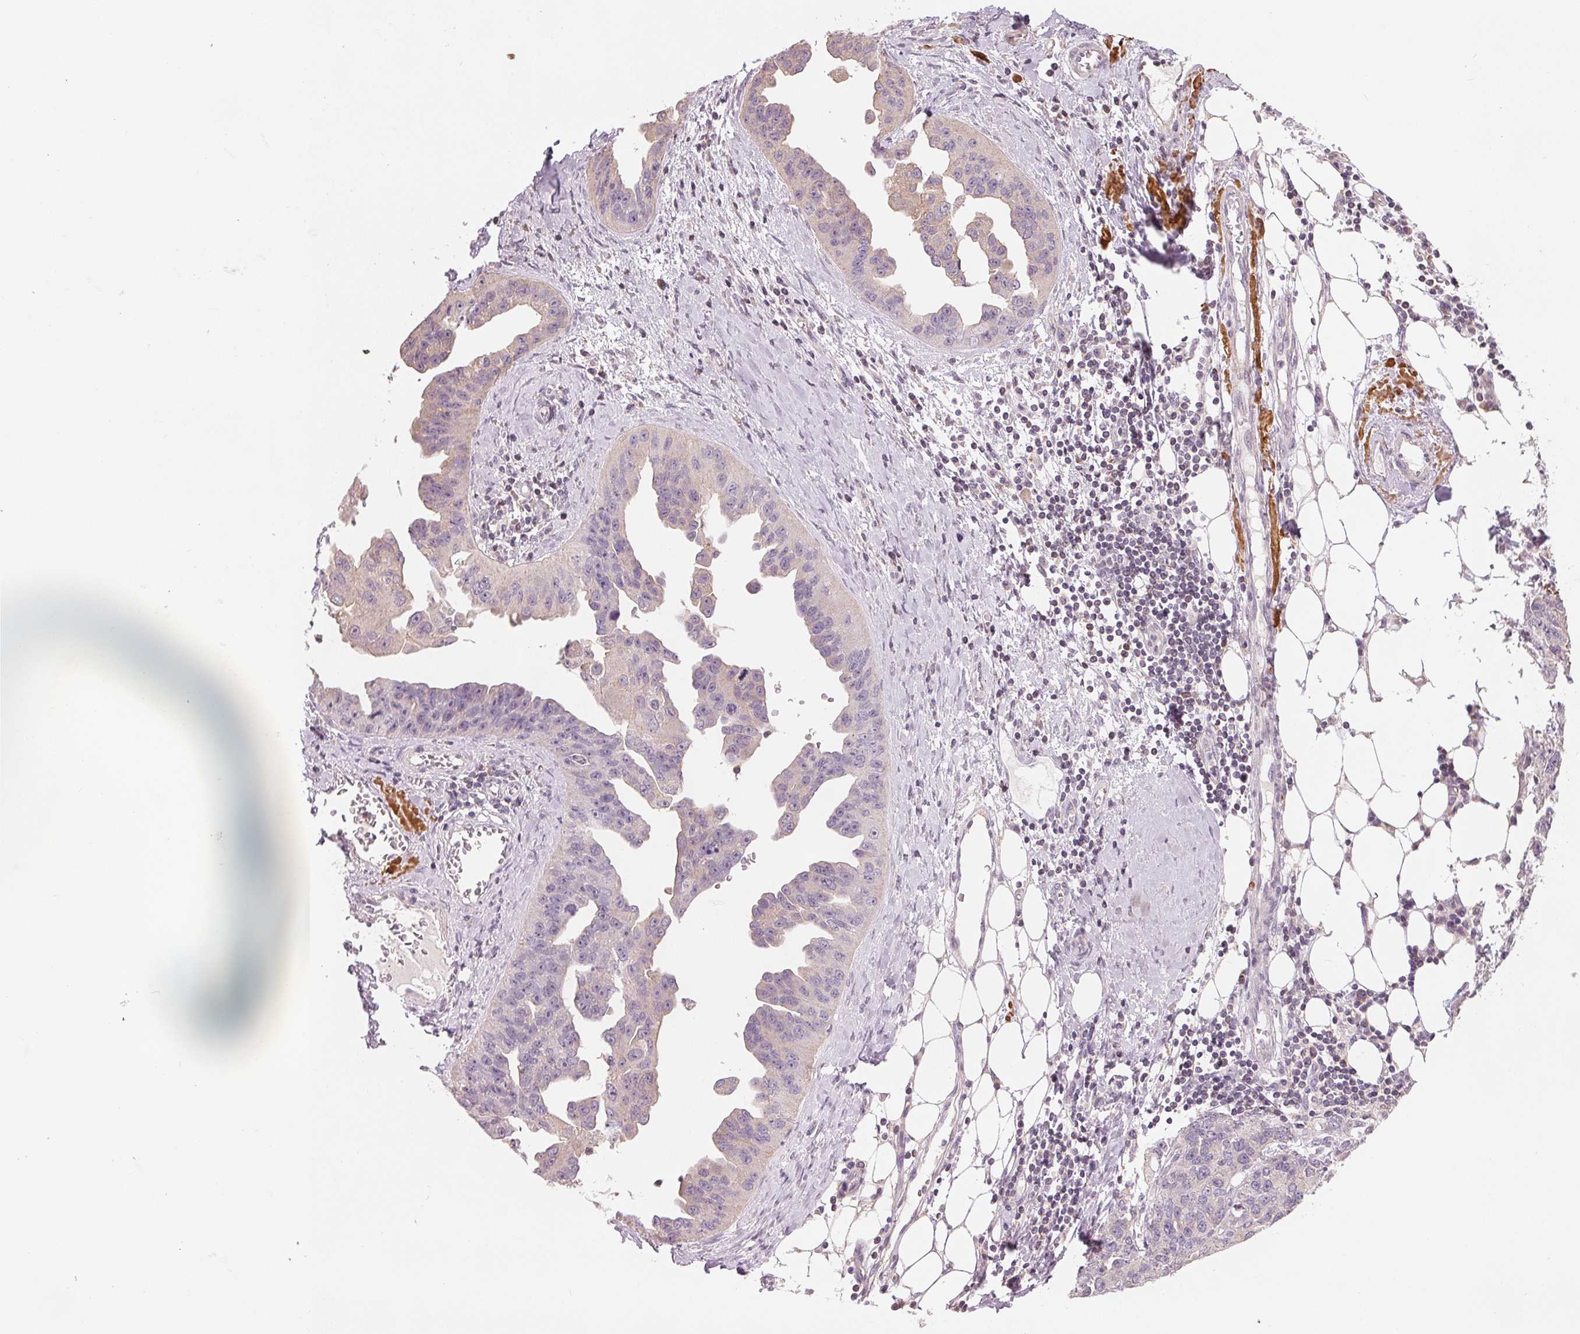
{"staining": {"intensity": "weak", "quantity": "<25%", "location": "cytoplasmic/membranous"}, "tissue": "ovarian cancer", "cell_type": "Tumor cells", "image_type": "cancer", "snomed": [{"axis": "morphology", "description": "Cystadenocarcinoma, serous, NOS"}, {"axis": "topography", "description": "Ovary"}], "caption": "IHC micrograph of human serous cystadenocarcinoma (ovarian) stained for a protein (brown), which displays no expression in tumor cells. (Immunohistochemistry (ihc), brightfield microscopy, high magnification).", "gene": "VTCN1", "patient": {"sex": "female", "age": 75}}